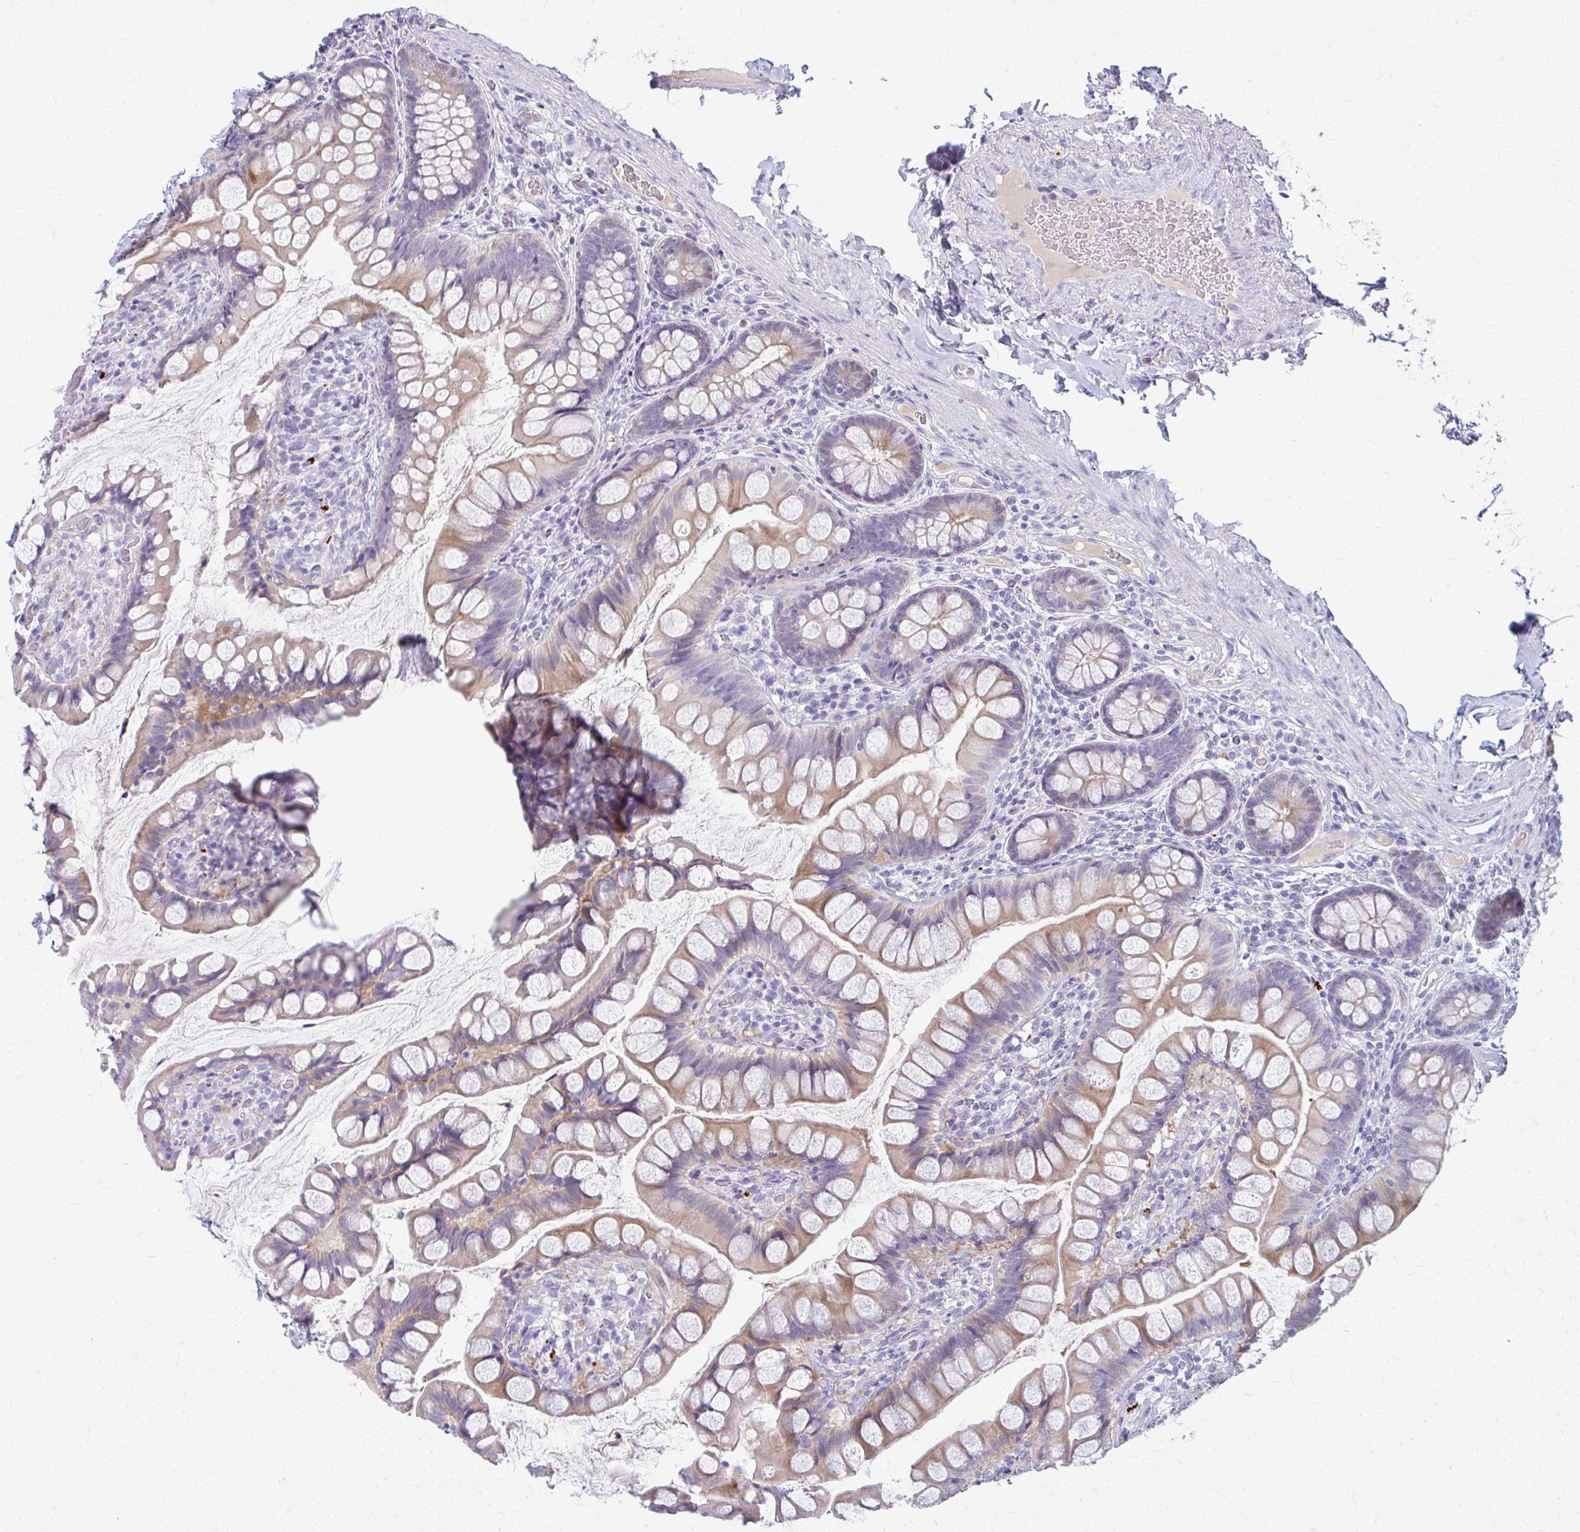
{"staining": {"intensity": "moderate", "quantity": ">75%", "location": "cytoplasmic/membranous"}, "tissue": "small intestine", "cell_type": "Glandular cells", "image_type": "normal", "snomed": [{"axis": "morphology", "description": "Normal tissue, NOS"}, {"axis": "topography", "description": "Small intestine"}], "caption": "An image of human small intestine stained for a protein reveals moderate cytoplasmic/membranous brown staining in glandular cells.", "gene": "ENSG00000275249", "patient": {"sex": "male", "age": 70}}